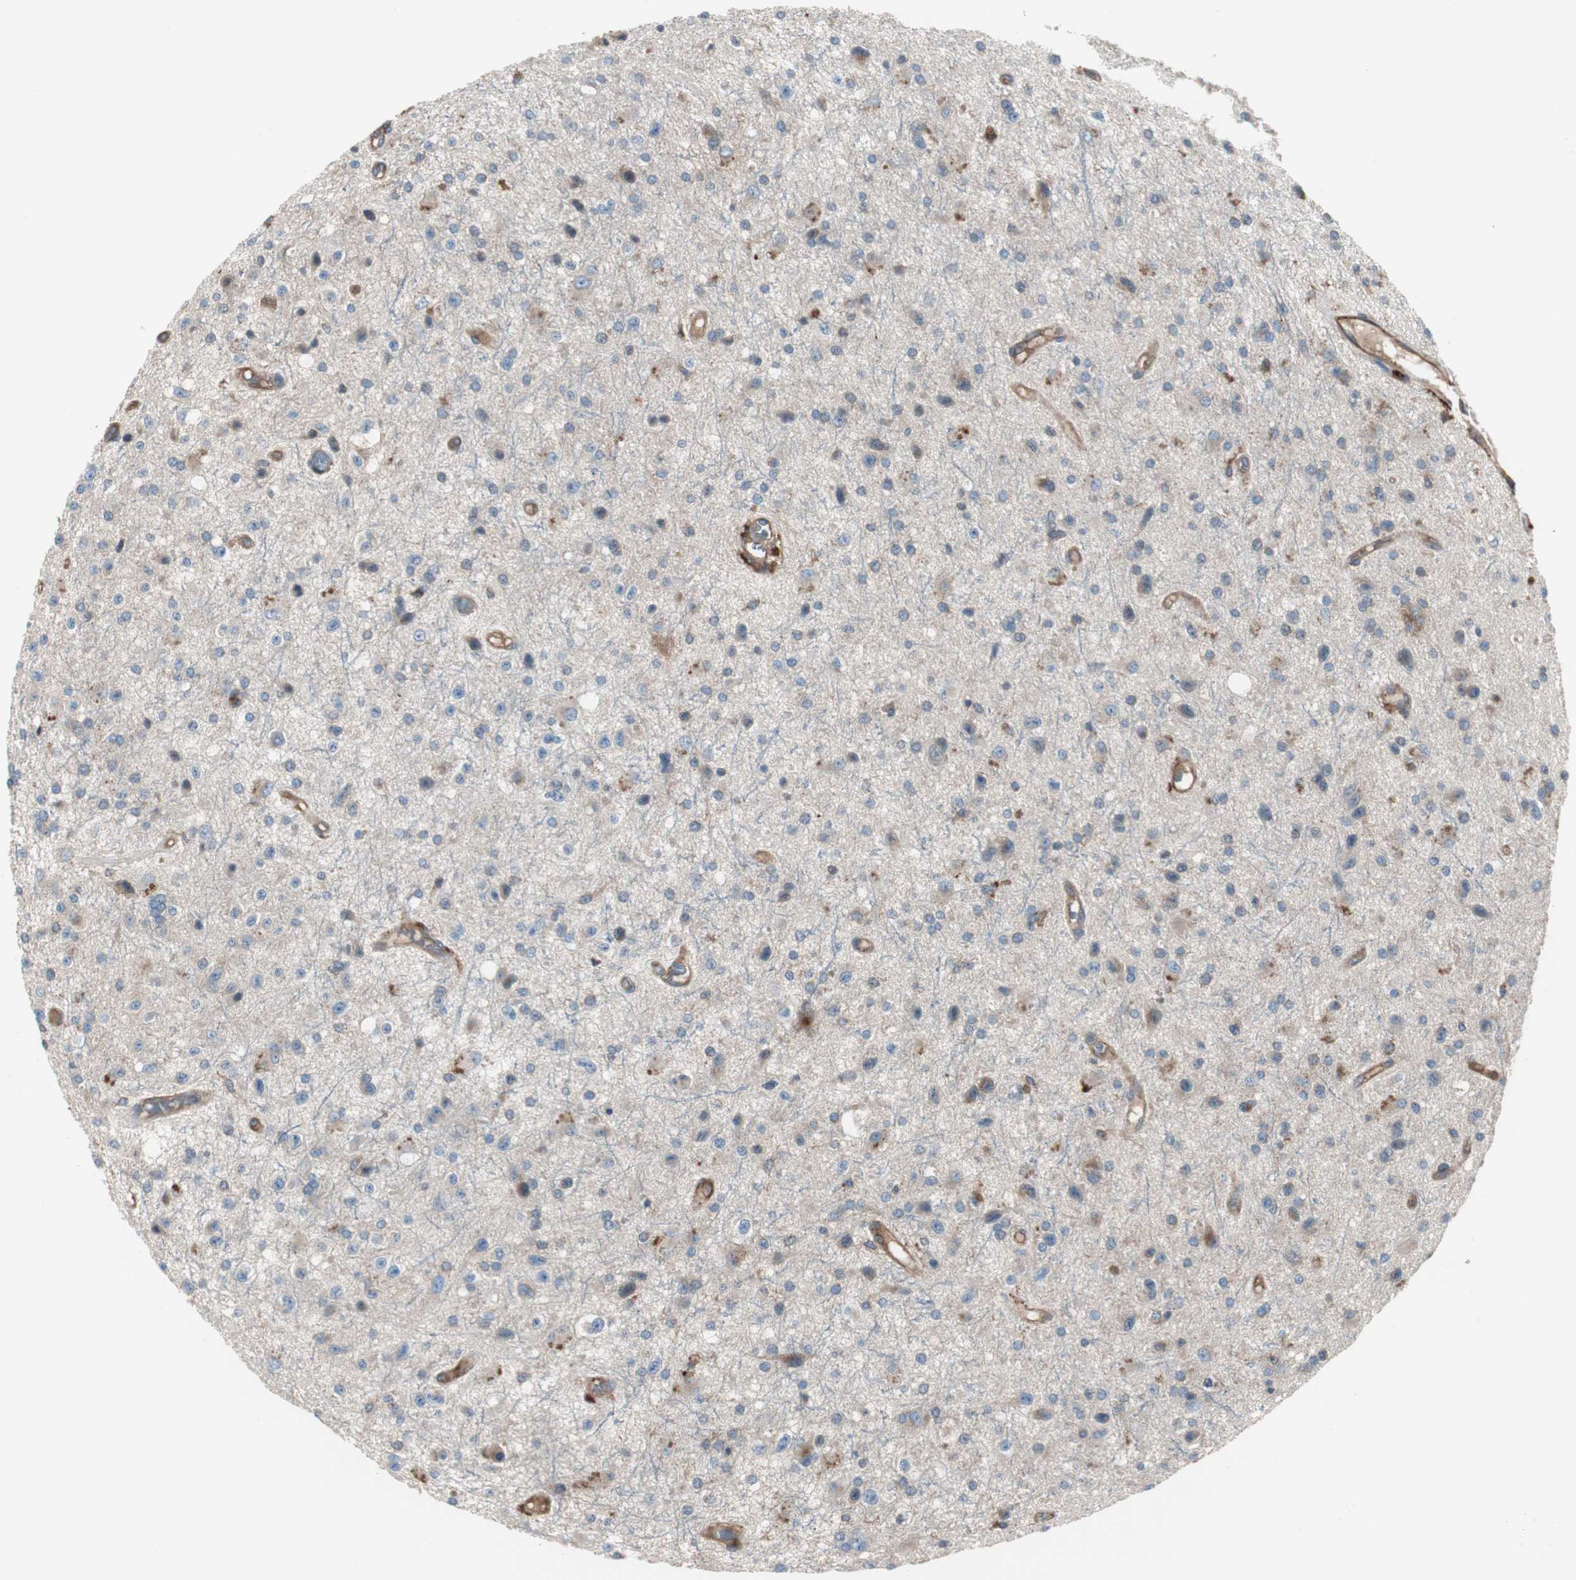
{"staining": {"intensity": "moderate", "quantity": "<25%", "location": "cytoplasmic/membranous"}, "tissue": "glioma", "cell_type": "Tumor cells", "image_type": "cancer", "snomed": [{"axis": "morphology", "description": "Glioma, malignant, Low grade"}, {"axis": "topography", "description": "Brain"}], "caption": "Brown immunohistochemical staining in human glioma demonstrates moderate cytoplasmic/membranous expression in approximately <25% of tumor cells. (DAB IHC with brightfield microscopy, high magnification).", "gene": "B2M", "patient": {"sex": "male", "age": 58}}